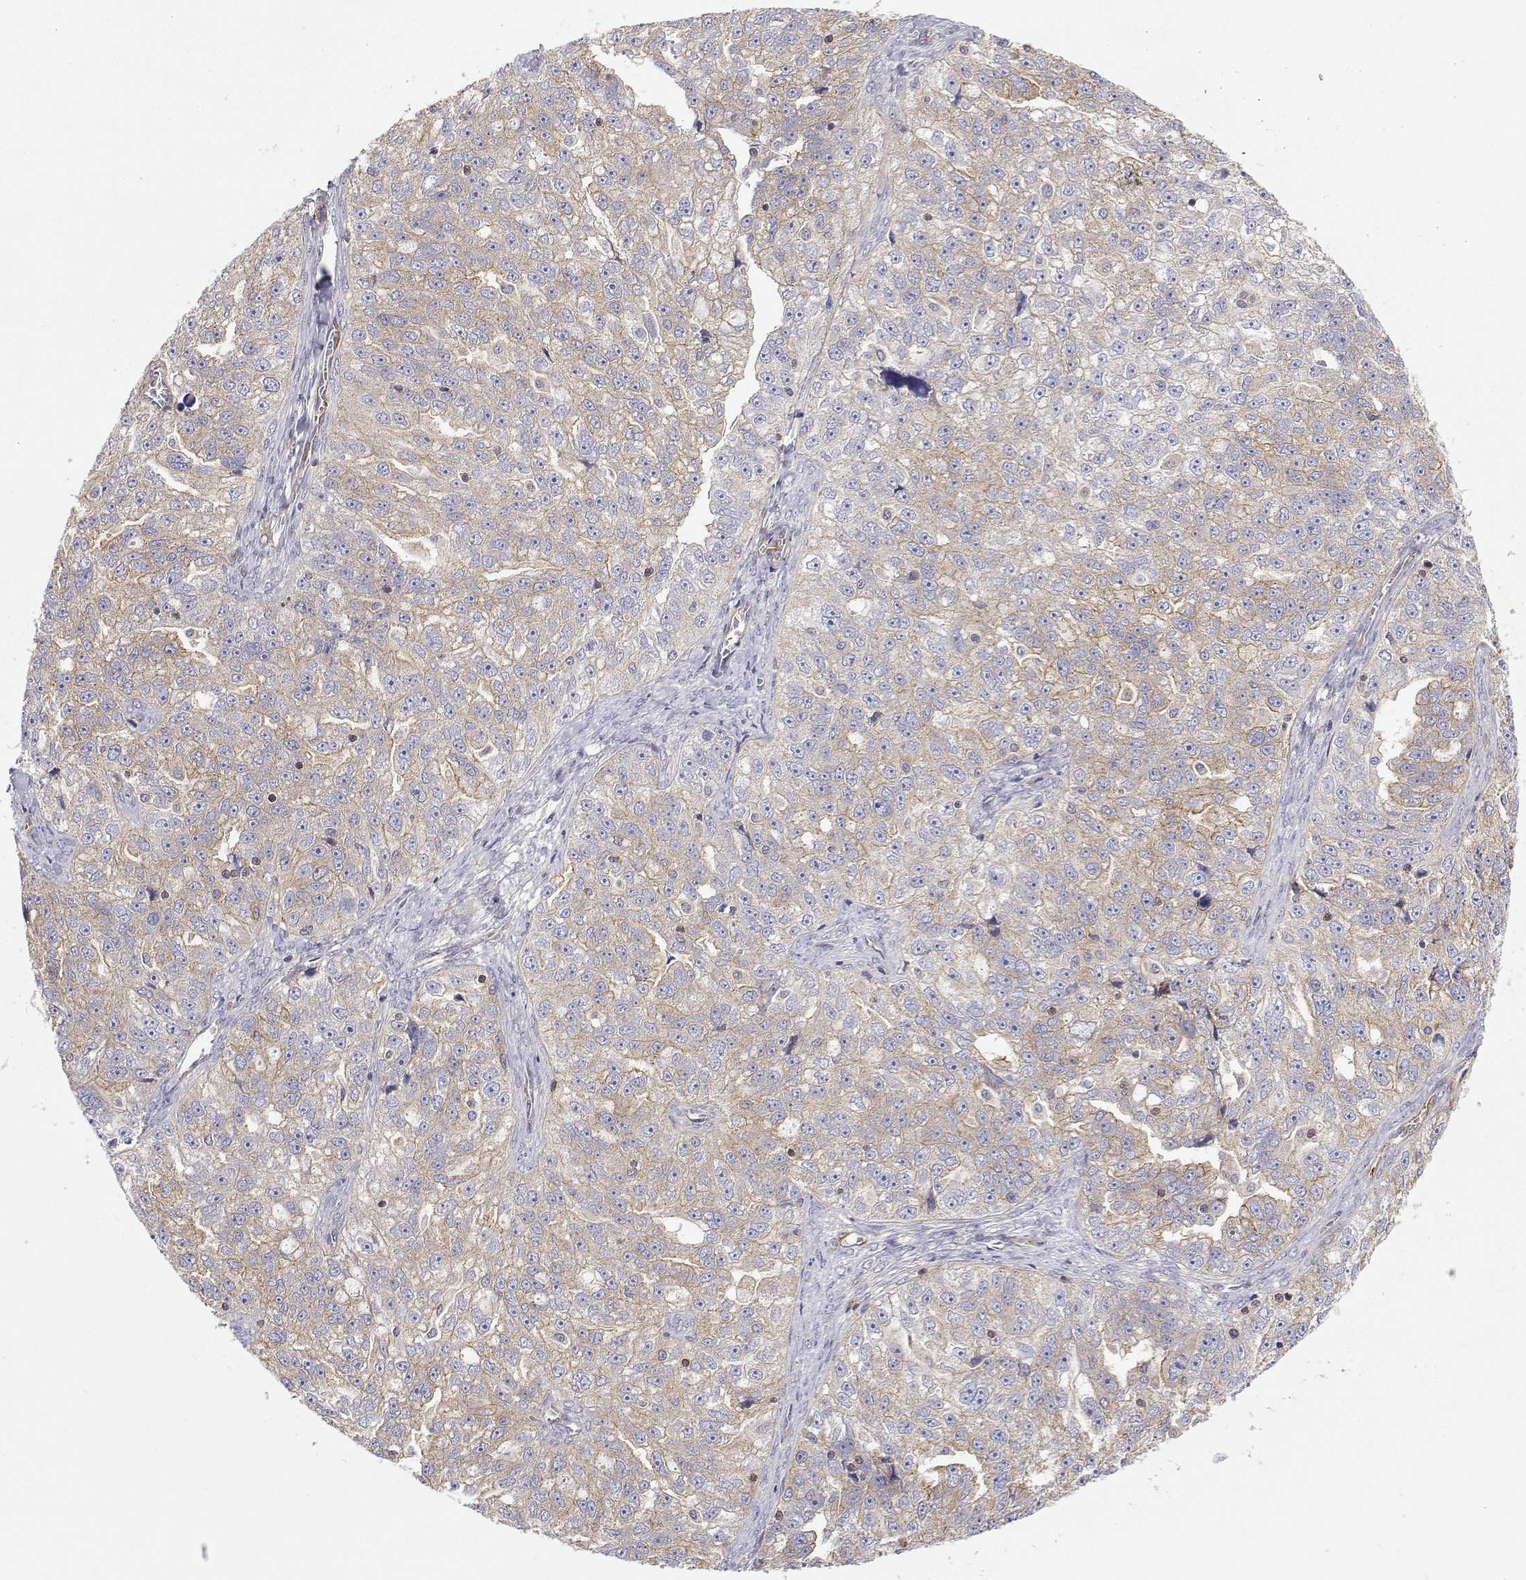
{"staining": {"intensity": "weak", "quantity": "<25%", "location": "cytoplasmic/membranous"}, "tissue": "ovarian cancer", "cell_type": "Tumor cells", "image_type": "cancer", "snomed": [{"axis": "morphology", "description": "Cystadenocarcinoma, serous, NOS"}, {"axis": "topography", "description": "Ovary"}], "caption": "Immunohistochemistry histopathology image of neoplastic tissue: human ovarian serous cystadenocarcinoma stained with DAB (3,3'-diaminobenzidine) exhibits no significant protein expression in tumor cells.", "gene": "MYH9", "patient": {"sex": "female", "age": 51}}